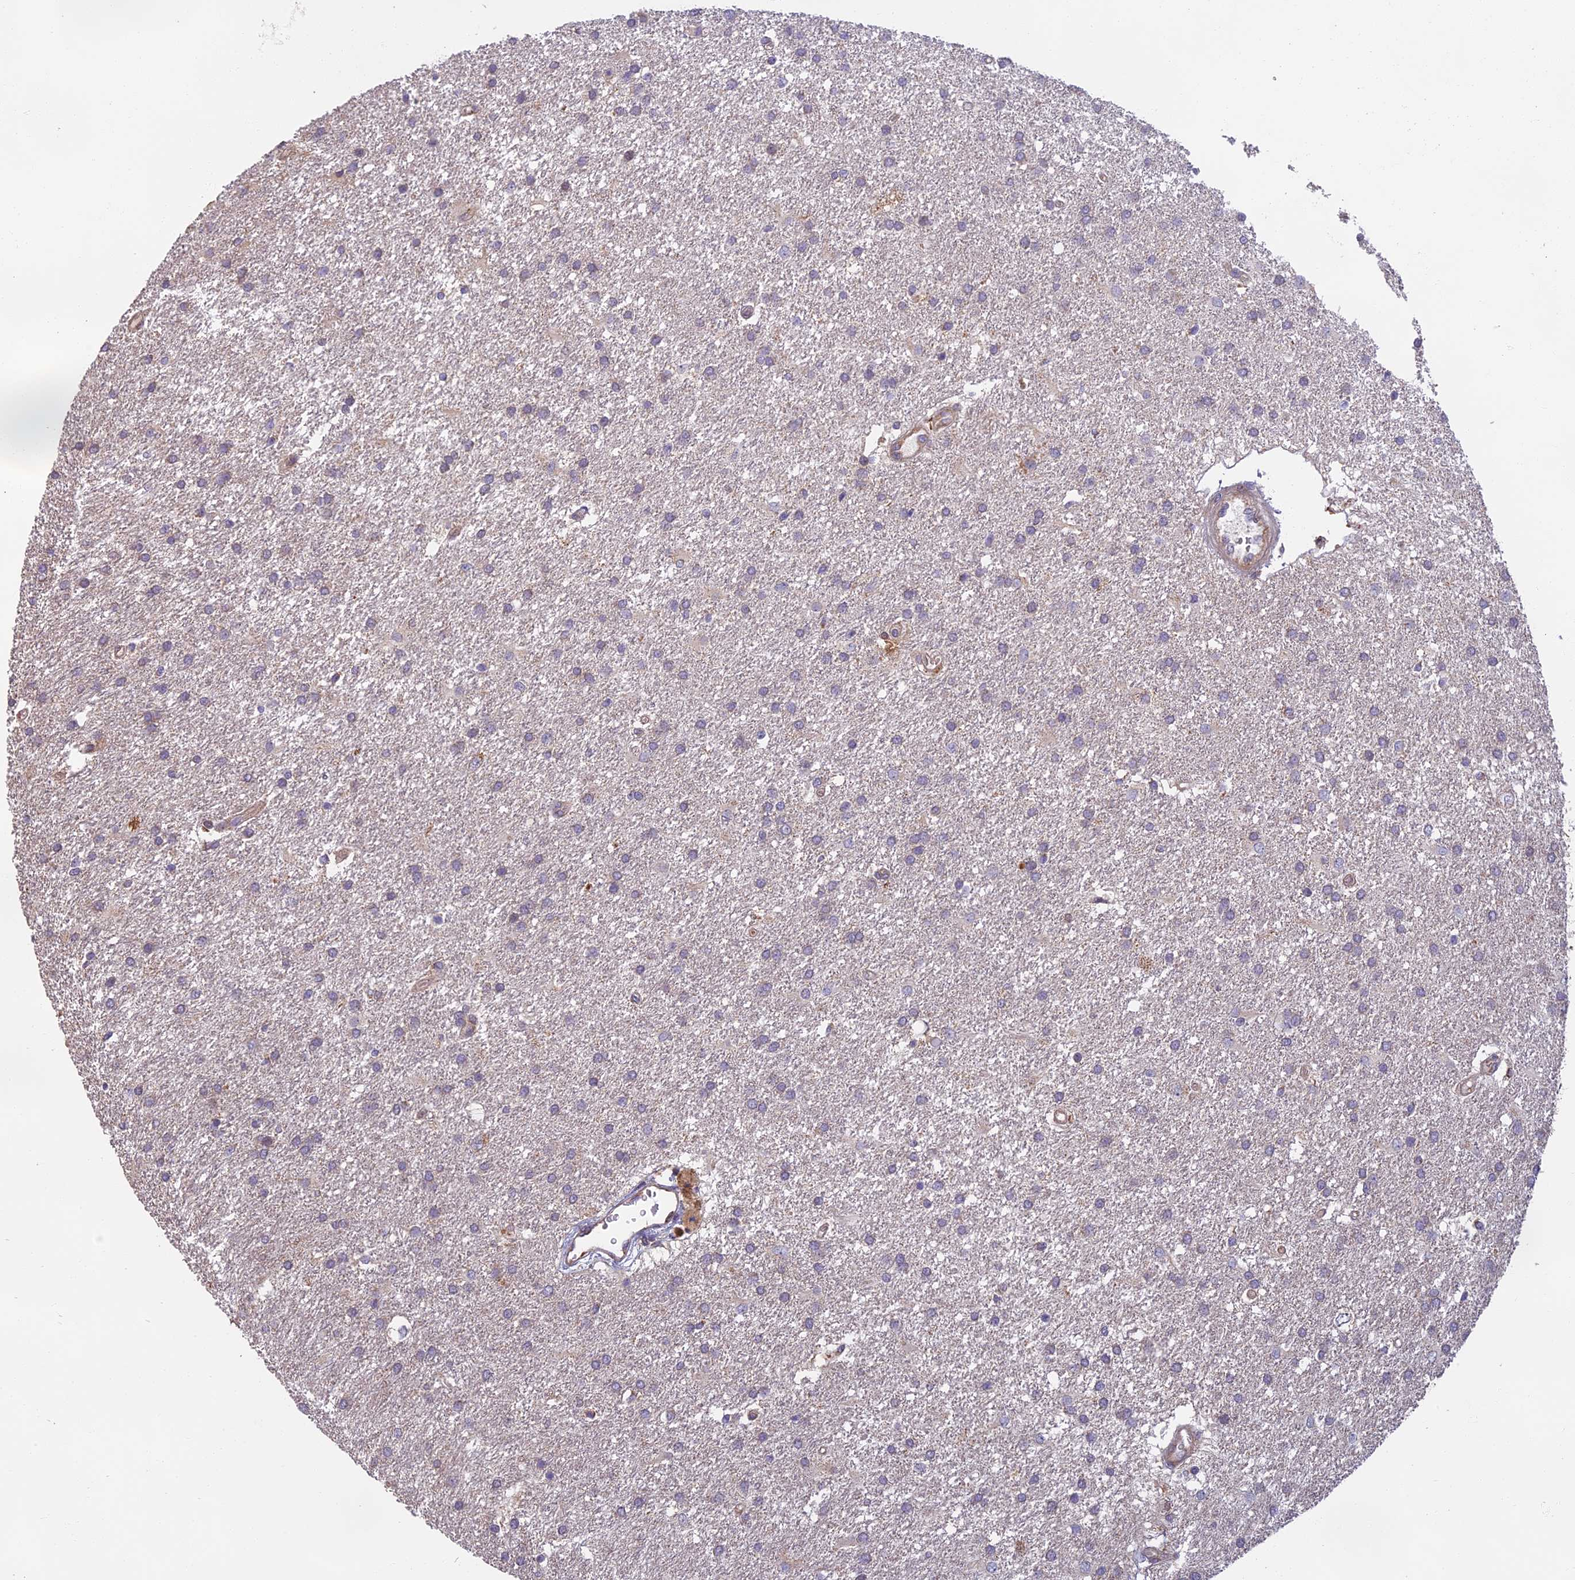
{"staining": {"intensity": "negative", "quantity": "none", "location": "none"}, "tissue": "glioma", "cell_type": "Tumor cells", "image_type": "cancer", "snomed": [{"axis": "morphology", "description": "Glioma, malignant, Low grade"}, {"axis": "topography", "description": "Brain"}], "caption": "Tumor cells are negative for brown protein staining in glioma.", "gene": "EDAR", "patient": {"sex": "male", "age": 66}}